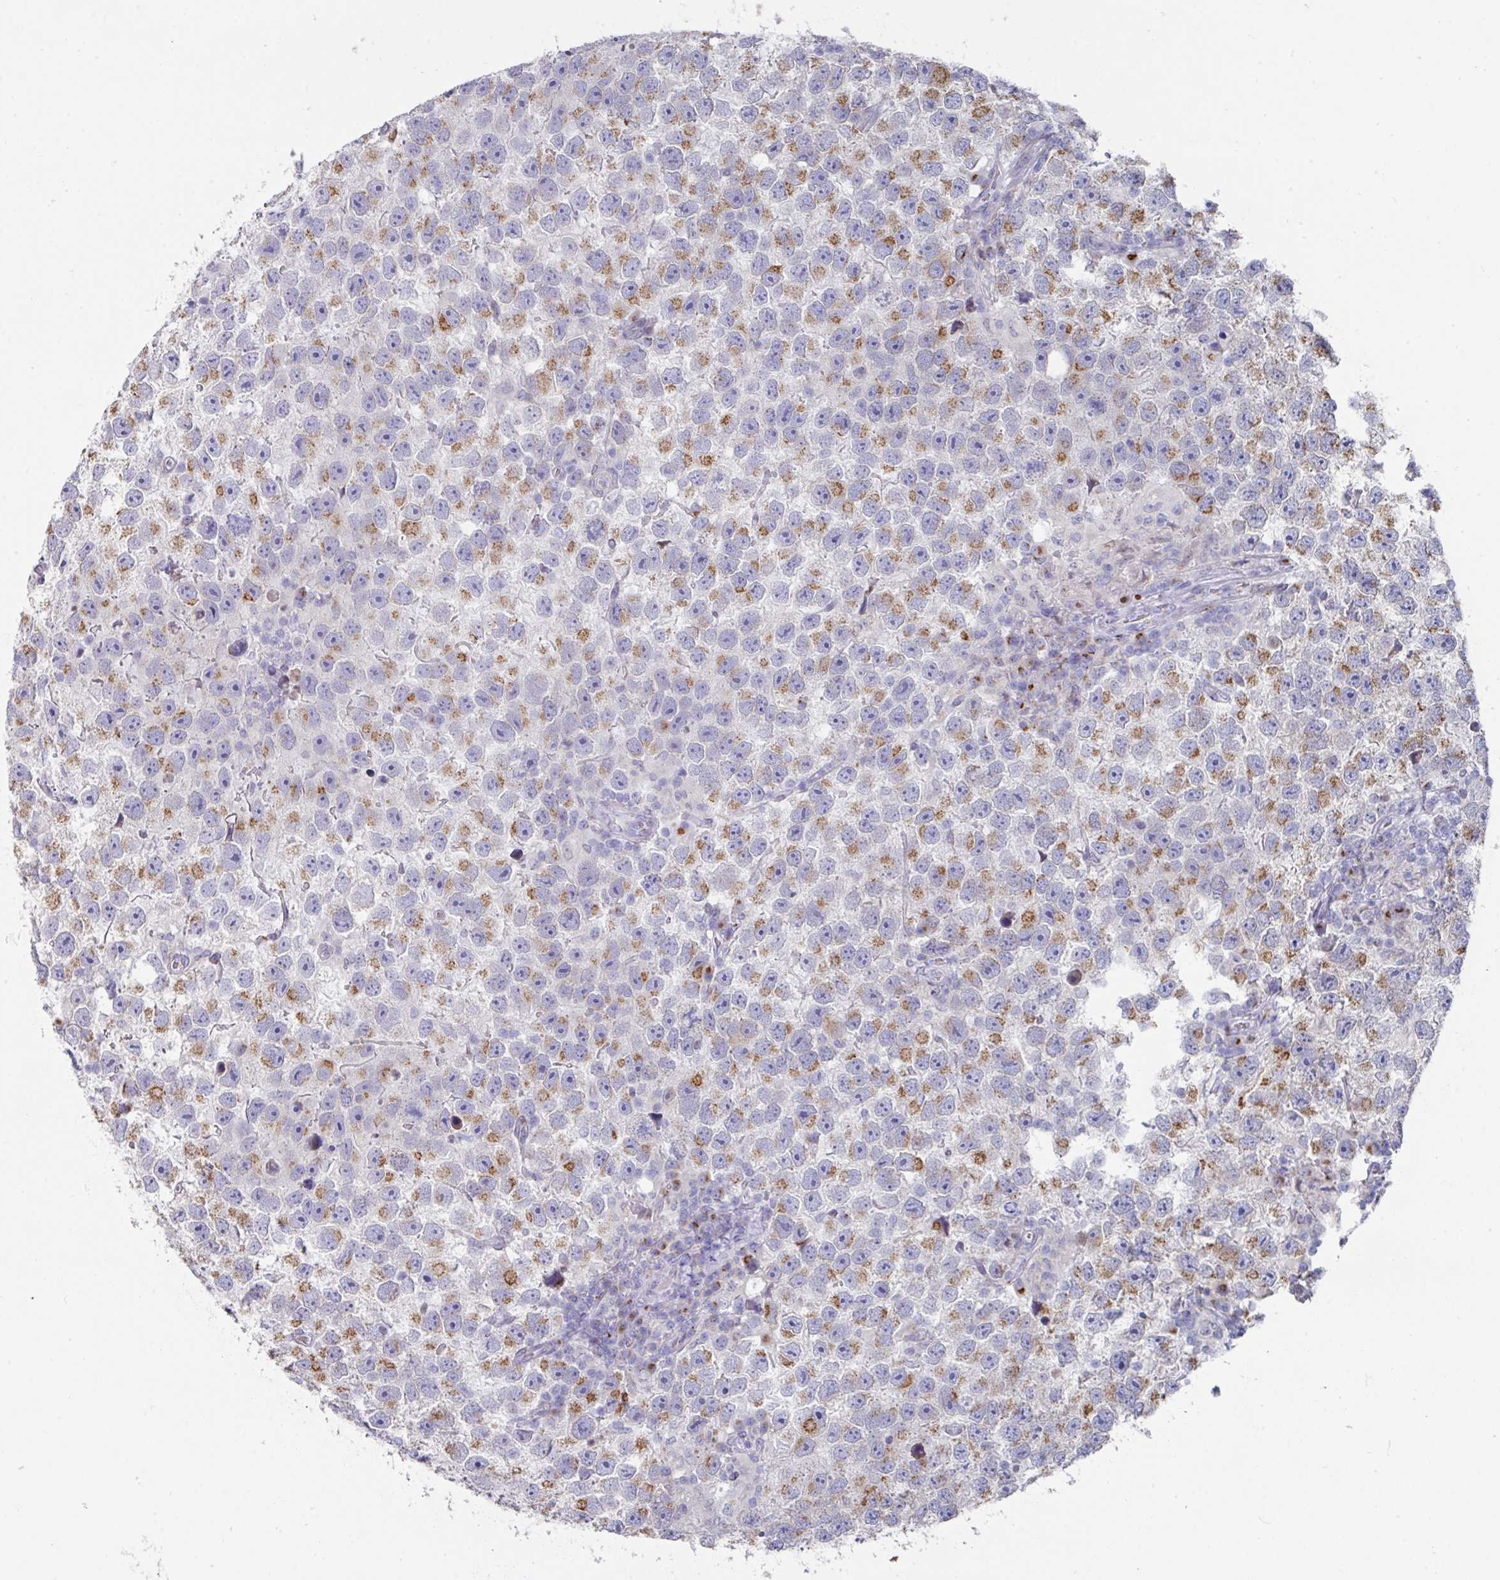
{"staining": {"intensity": "moderate", "quantity": ">75%", "location": "cytoplasmic/membranous"}, "tissue": "testis cancer", "cell_type": "Tumor cells", "image_type": "cancer", "snomed": [{"axis": "morphology", "description": "Seminoma, NOS"}, {"axis": "topography", "description": "Testis"}], "caption": "Immunohistochemical staining of human seminoma (testis) displays medium levels of moderate cytoplasmic/membranous protein staining in approximately >75% of tumor cells.", "gene": "VKORC1L1", "patient": {"sex": "male", "age": 26}}